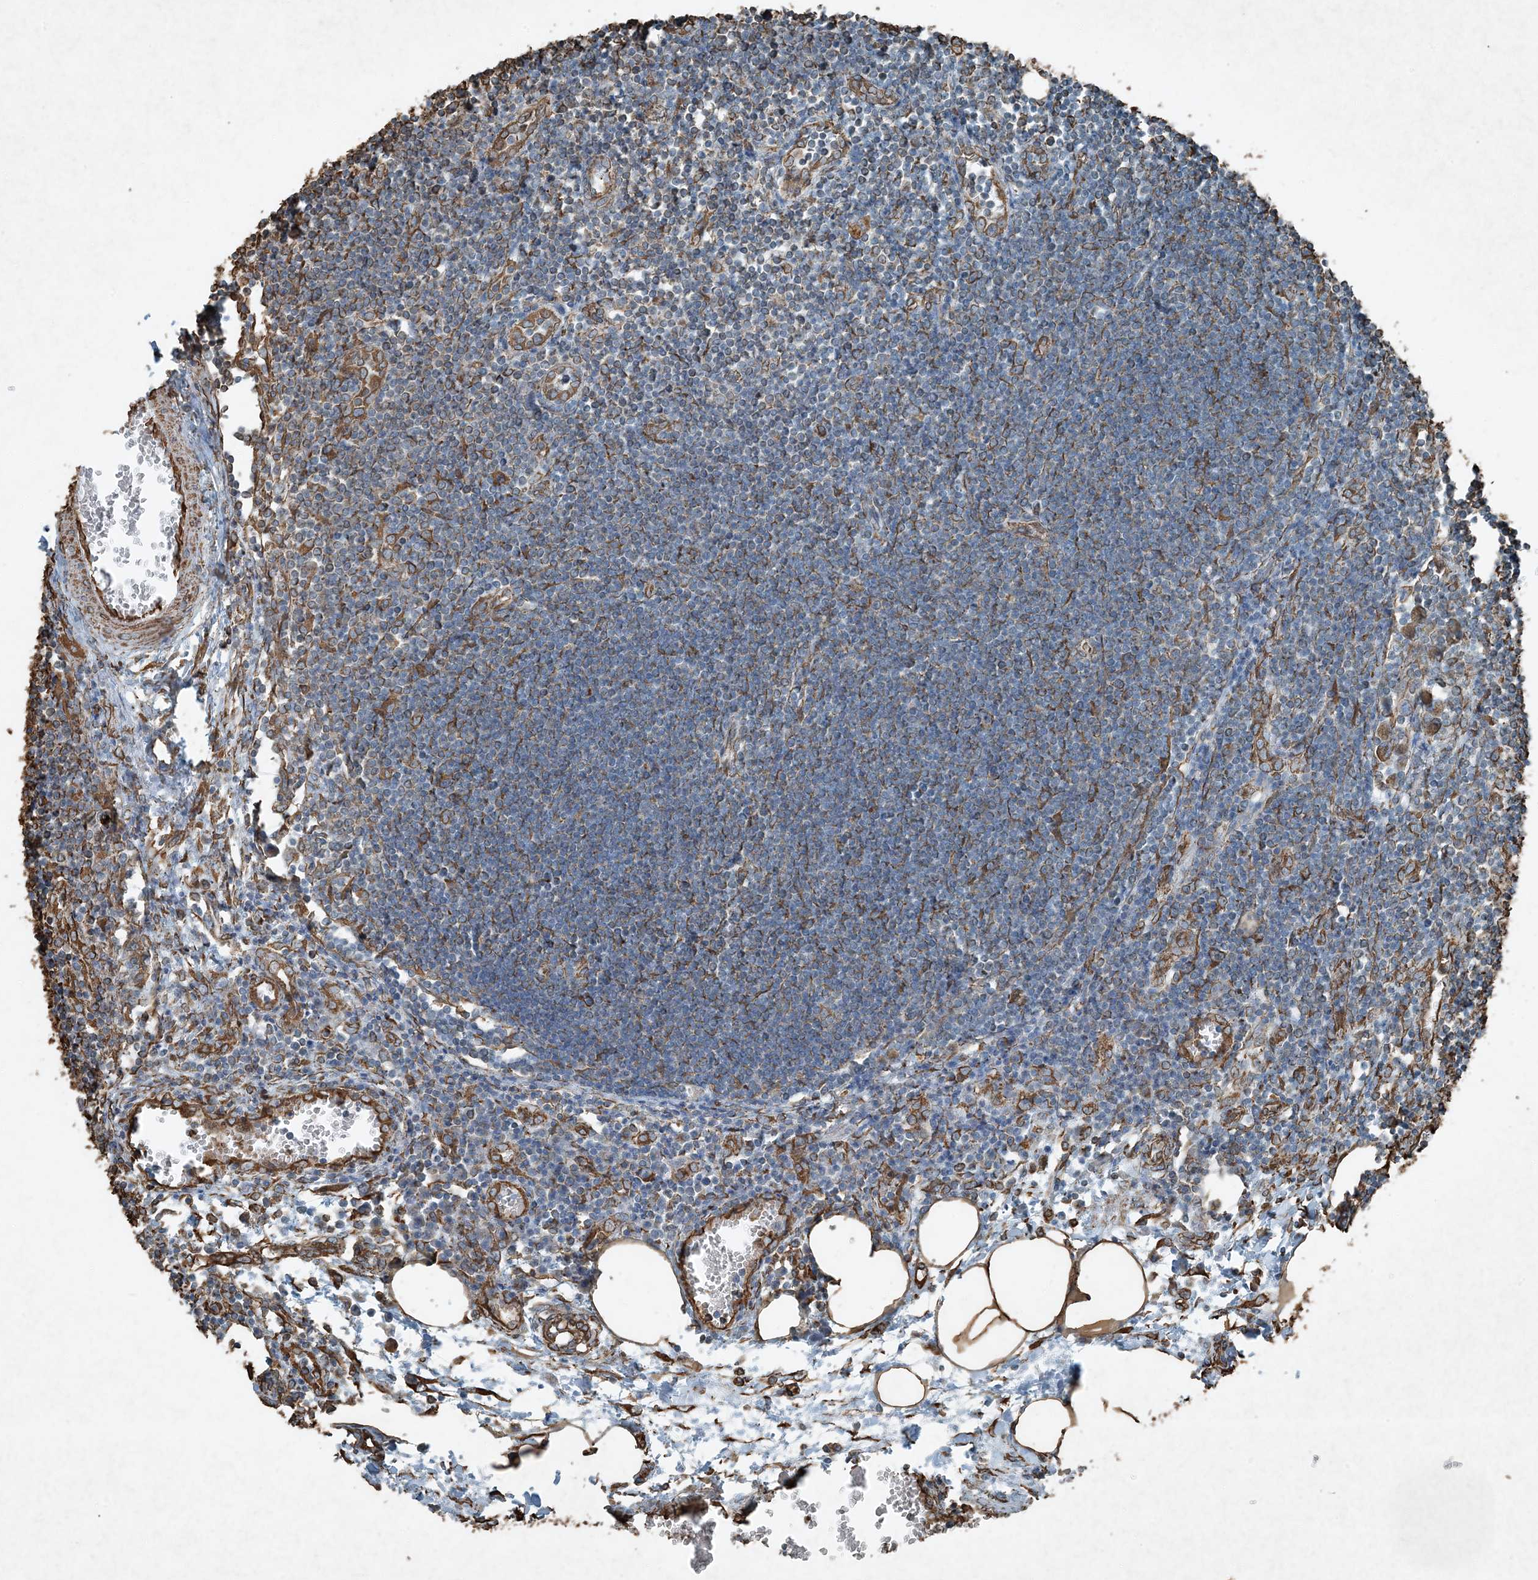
{"staining": {"intensity": "moderate", "quantity": "<25%", "location": "cytoplasmic/membranous"}, "tissue": "lymph node", "cell_type": "Germinal center cells", "image_type": "normal", "snomed": [{"axis": "morphology", "description": "Normal tissue, NOS"}, {"axis": "morphology", "description": "Malignant melanoma, Metastatic site"}, {"axis": "topography", "description": "Lymph node"}], "caption": "Benign lymph node was stained to show a protein in brown. There is low levels of moderate cytoplasmic/membranous expression in approximately <25% of germinal center cells. (DAB = brown stain, brightfield microscopy at high magnification).", "gene": "RYK", "patient": {"sex": "male", "age": 41}}